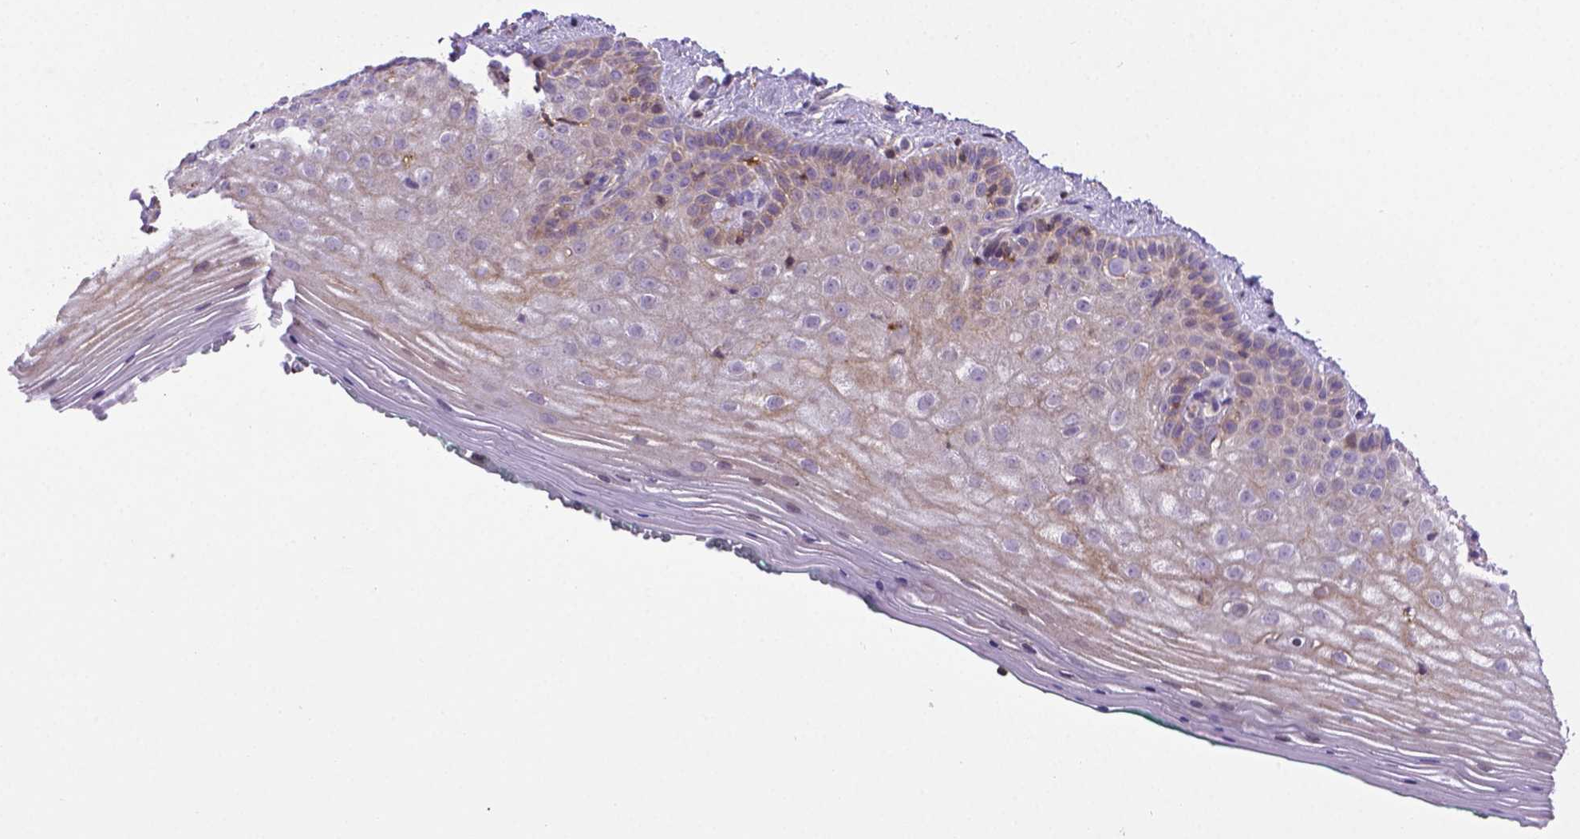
{"staining": {"intensity": "weak", "quantity": "25%-75%", "location": "cytoplasmic/membranous"}, "tissue": "vagina", "cell_type": "Squamous epithelial cells", "image_type": "normal", "snomed": [{"axis": "morphology", "description": "Normal tissue, NOS"}, {"axis": "topography", "description": "Vagina"}], "caption": "Immunohistochemical staining of unremarkable vagina shows low levels of weak cytoplasmic/membranous positivity in approximately 25%-75% of squamous epithelial cells. (IHC, brightfield microscopy, high magnification).", "gene": "ACAD10", "patient": {"sex": "female", "age": 45}}